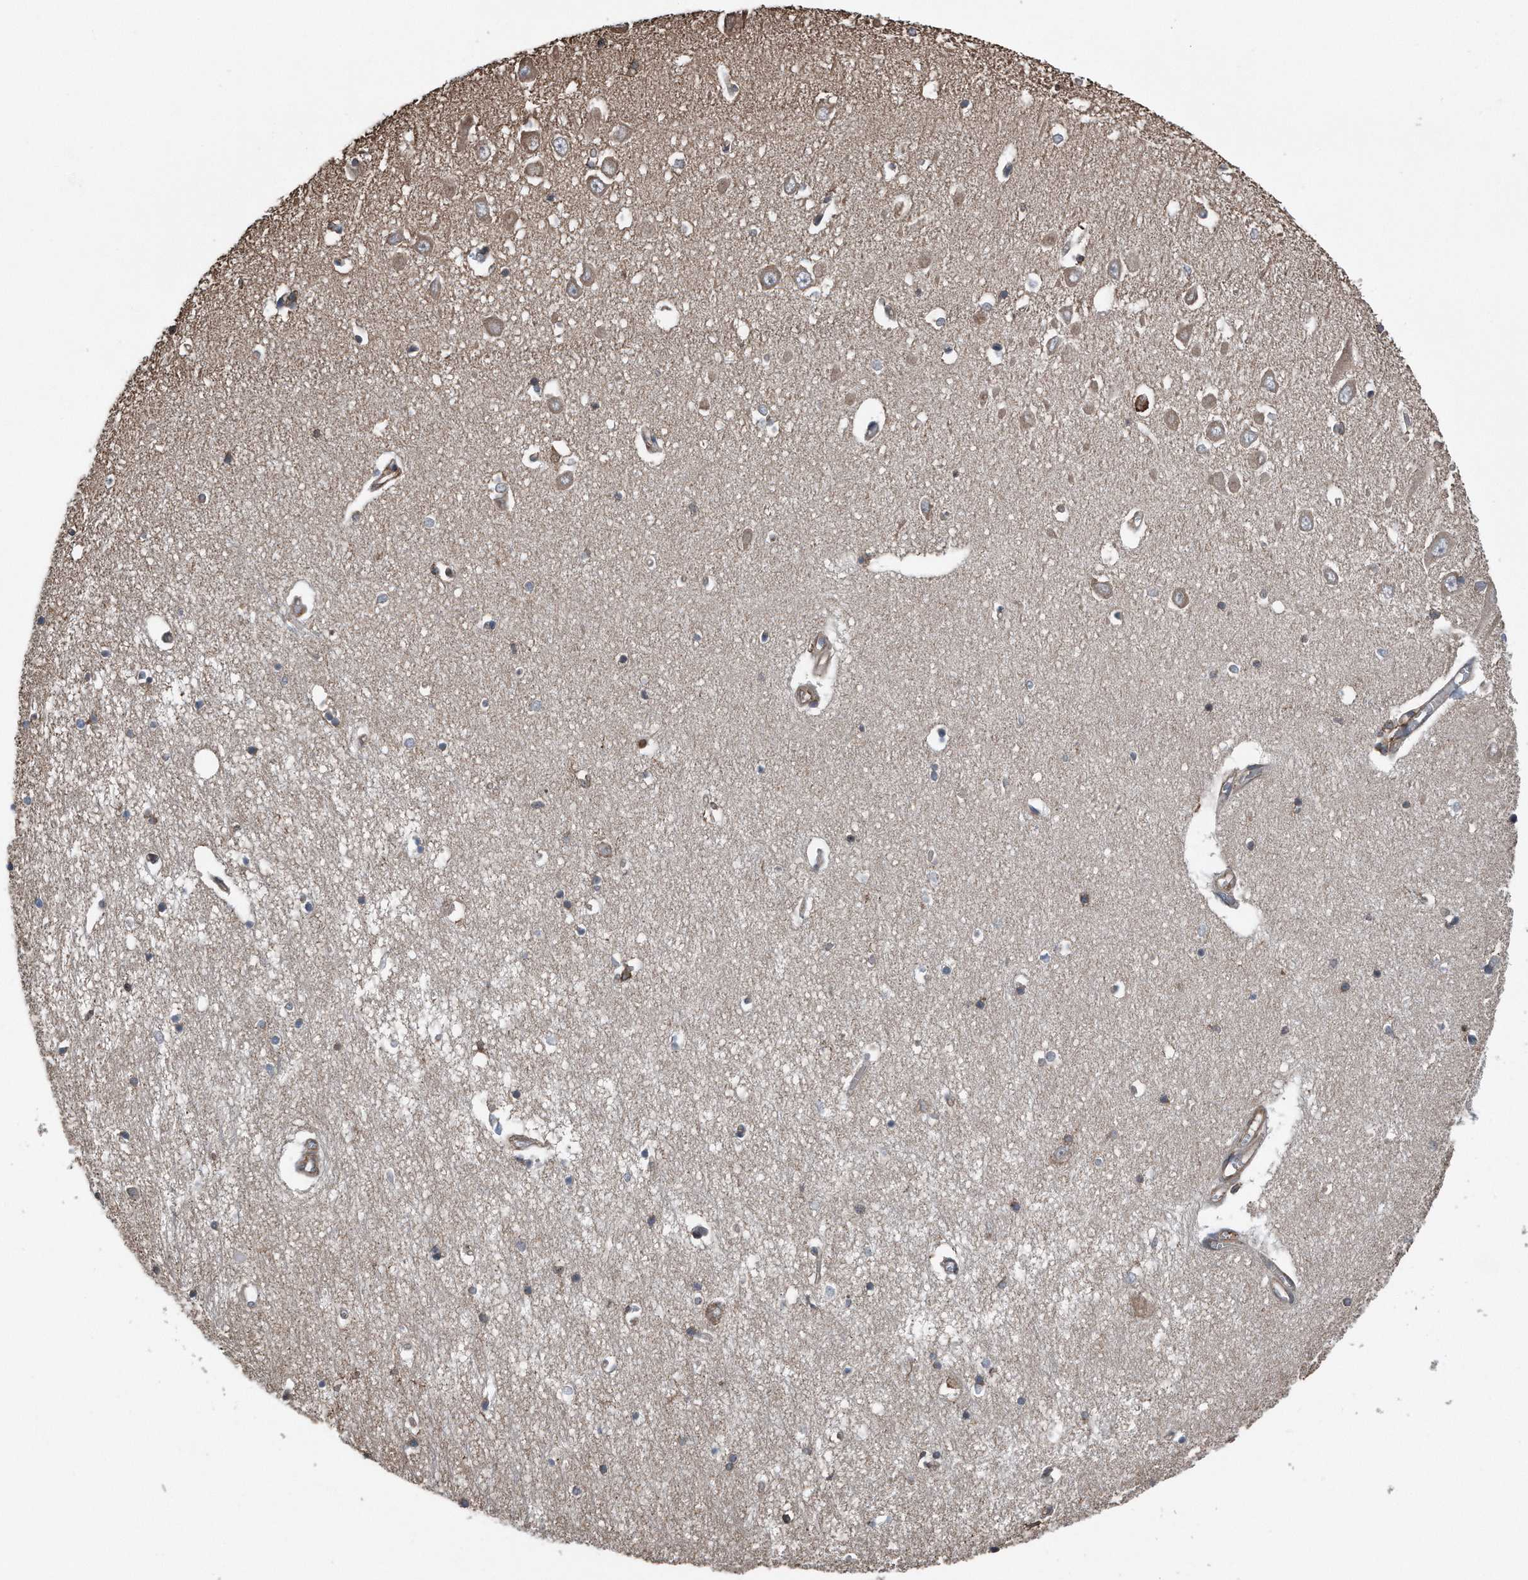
{"staining": {"intensity": "weak", "quantity": ">75%", "location": "cytoplasmic/membranous"}, "tissue": "hippocampus", "cell_type": "Glial cells", "image_type": "normal", "snomed": [{"axis": "morphology", "description": "Normal tissue, NOS"}, {"axis": "topography", "description": "Hippocampus"}], "caption": "This is a photomicrograph of IHC staining of benign hippocampus, which shows weak staining in the cytoplasmic/membranous of glial cells.", "gene": "RSPO3", "patient": {"sex": "male", "age": 70}}